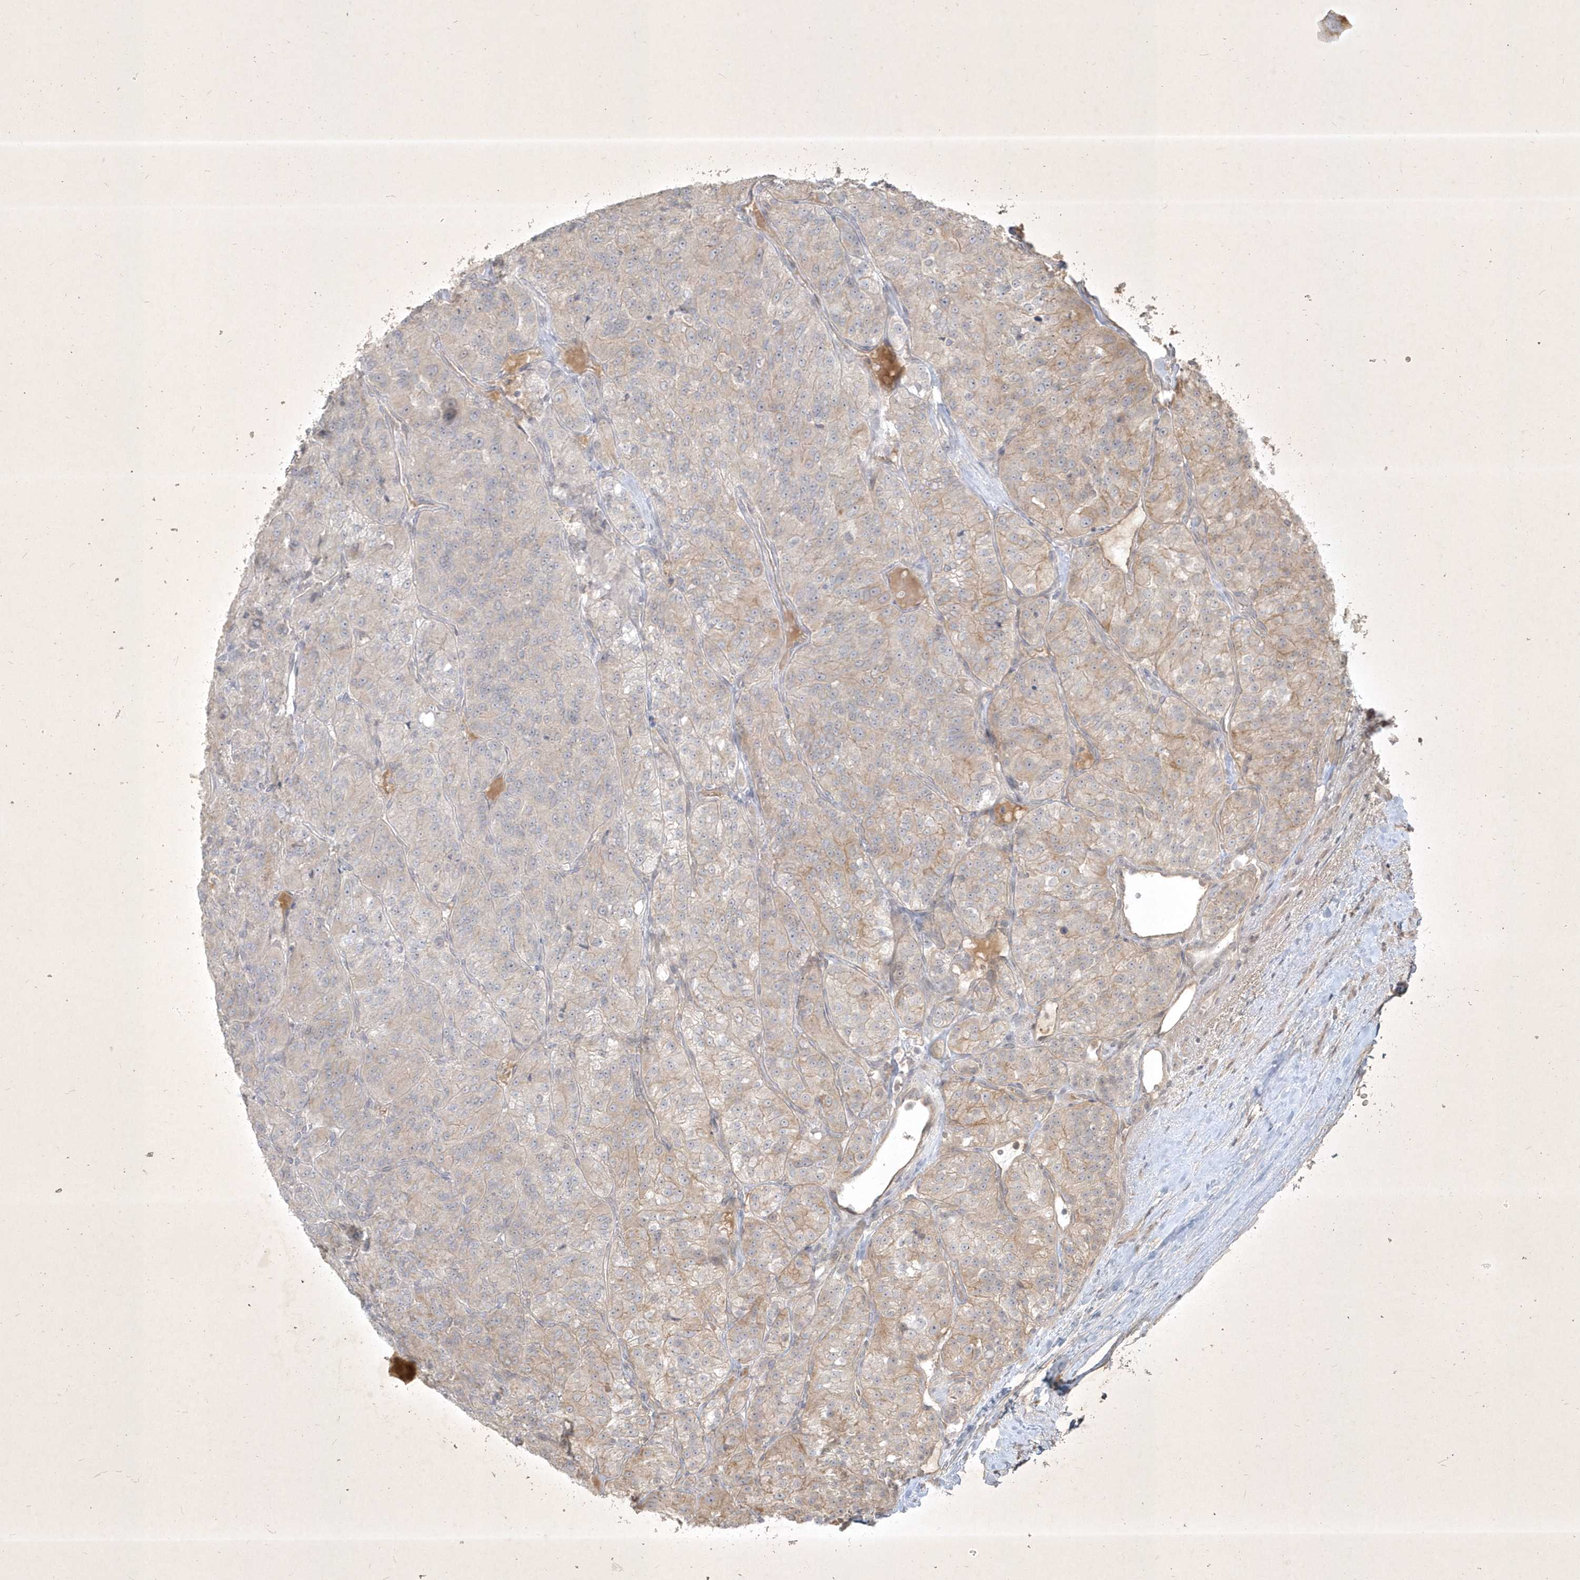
{"staining": {"intensity": "weak", "quantity": "25%-75%", "location": "cytoplasmic/membranous"}, "tissue": "renal cancer", "cell_type": "Tumor cells", "image_type": "cancer", "snomed": [{"axis": "morphology", "description": "Adenocarcinoma, NOS"}, {"axis": "topography", "description": "Kidney"}], "caption": "Renal cancer was stained to show a protein in brown. There is low levels of weak cytoplasmic/membranous positivity in approximately 25%-75% of tumor cells. The protein is stained brown, and the nuclei are stained in blue (DAB (3,3'-diaminobenzidine) IHC with brightfield microscopy, high magnification).", "gene": "BOD1", "patient": {"sex": "female", "age": 63}}